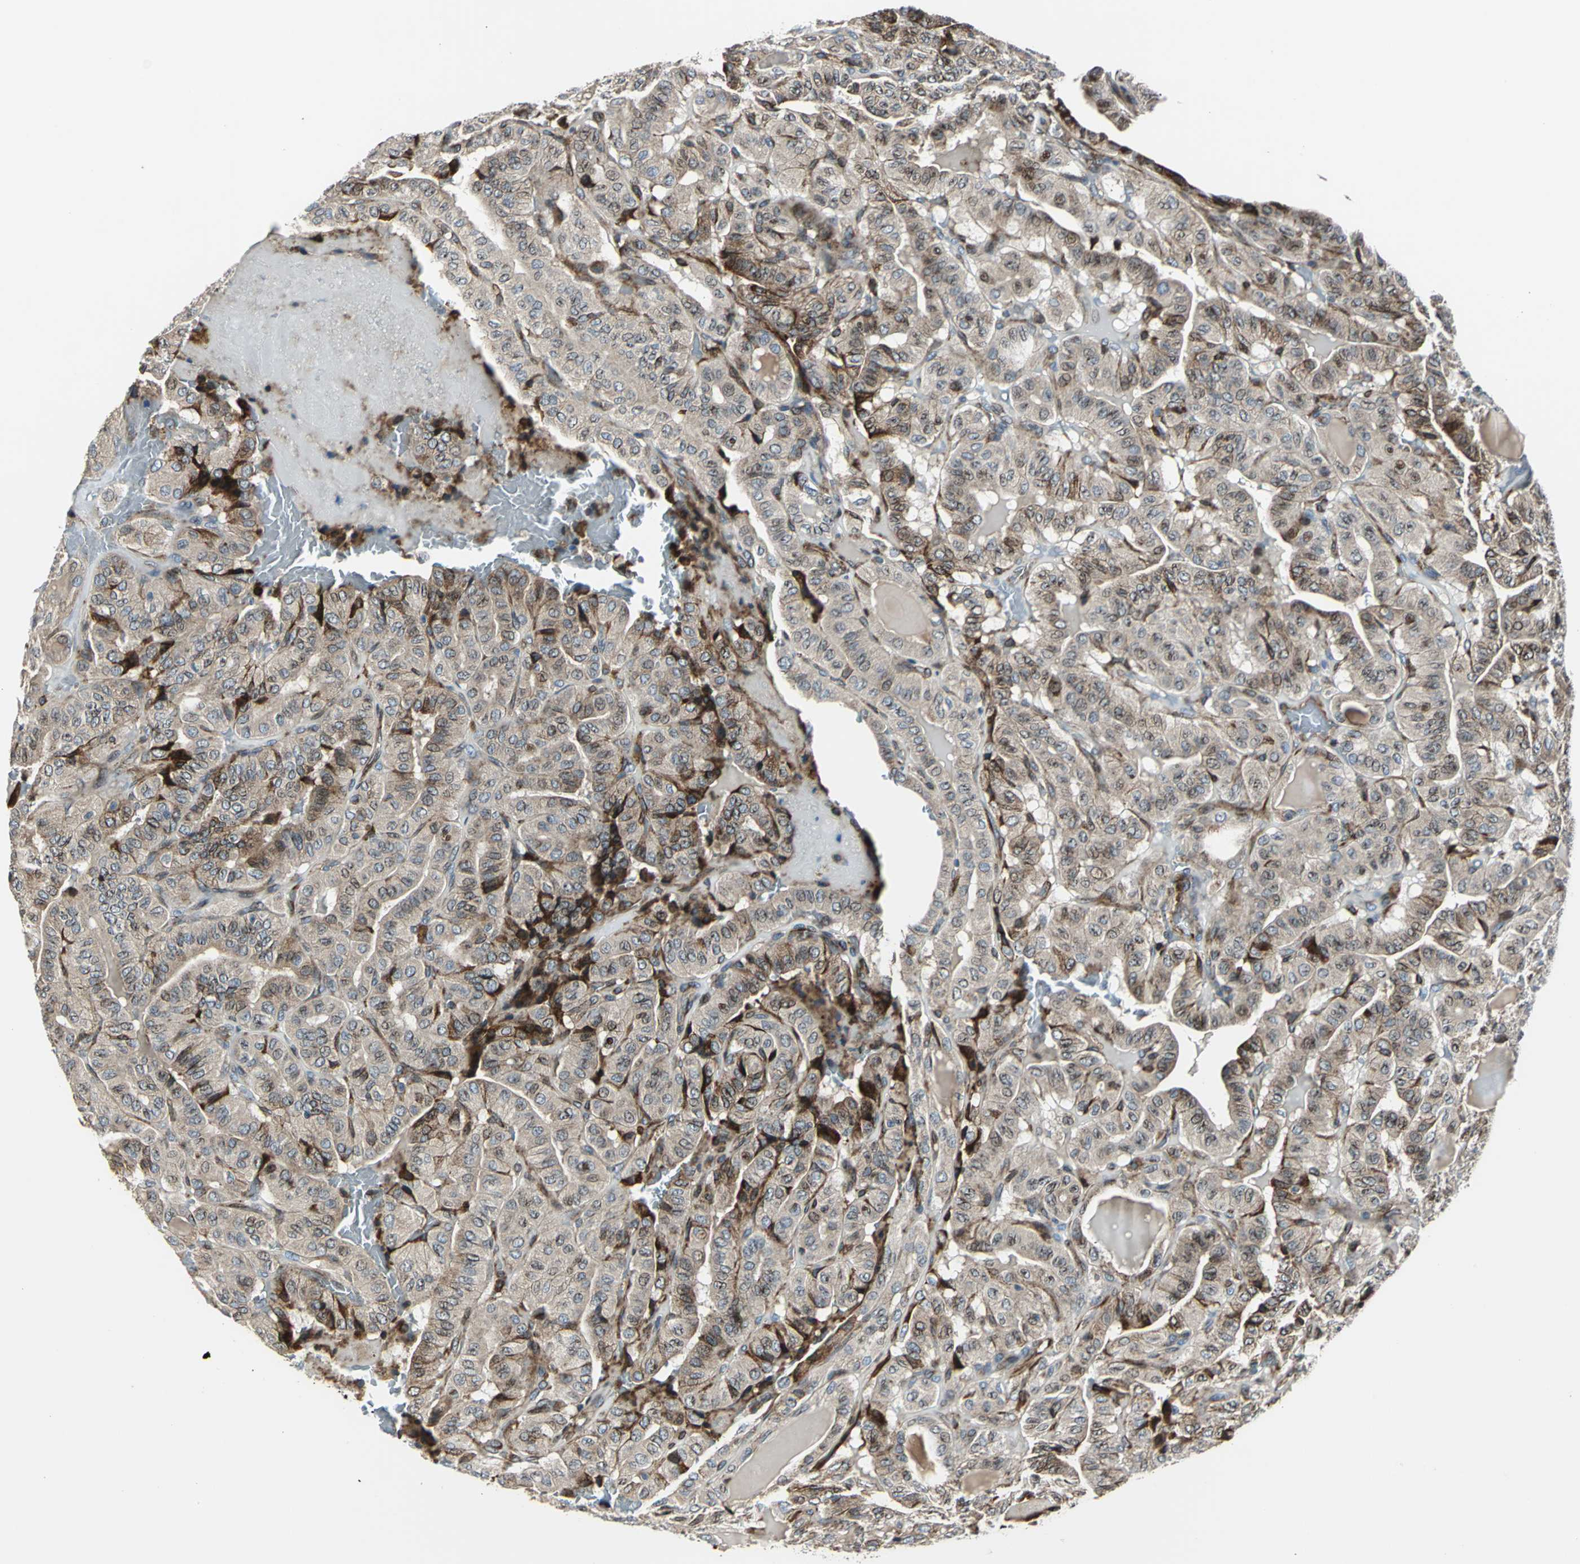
{"staining": {"intensity": "strong", "quantity": "25%-75%", "location": "cytoplasmic/membranous"}, "tissue": "thyroid cancer", "cell_type": "Tumor cells", "image_type": "cancer", "snomed": [{"axis": "morphology", "description": "Papillary adenocarcinoma, NOS"}, {"axis": "topography", "description": "Thyroid gland"}], "caption": "Thyroid cancer stained with DAB (3,3'-diaminobenzidine) immunohistochemistry demonstrates high levels of strong cytoplasmic/membranous expression in approximately 25%-75% of tumor cells. (Stains: DAB (3,3'-diaminobenzidine) in brown, nuclei in blue, Microscopy: brightfield microscopy at high magnification).", "gene": "HTATIP2", "patient": {"sex": "male", "age": 77}}